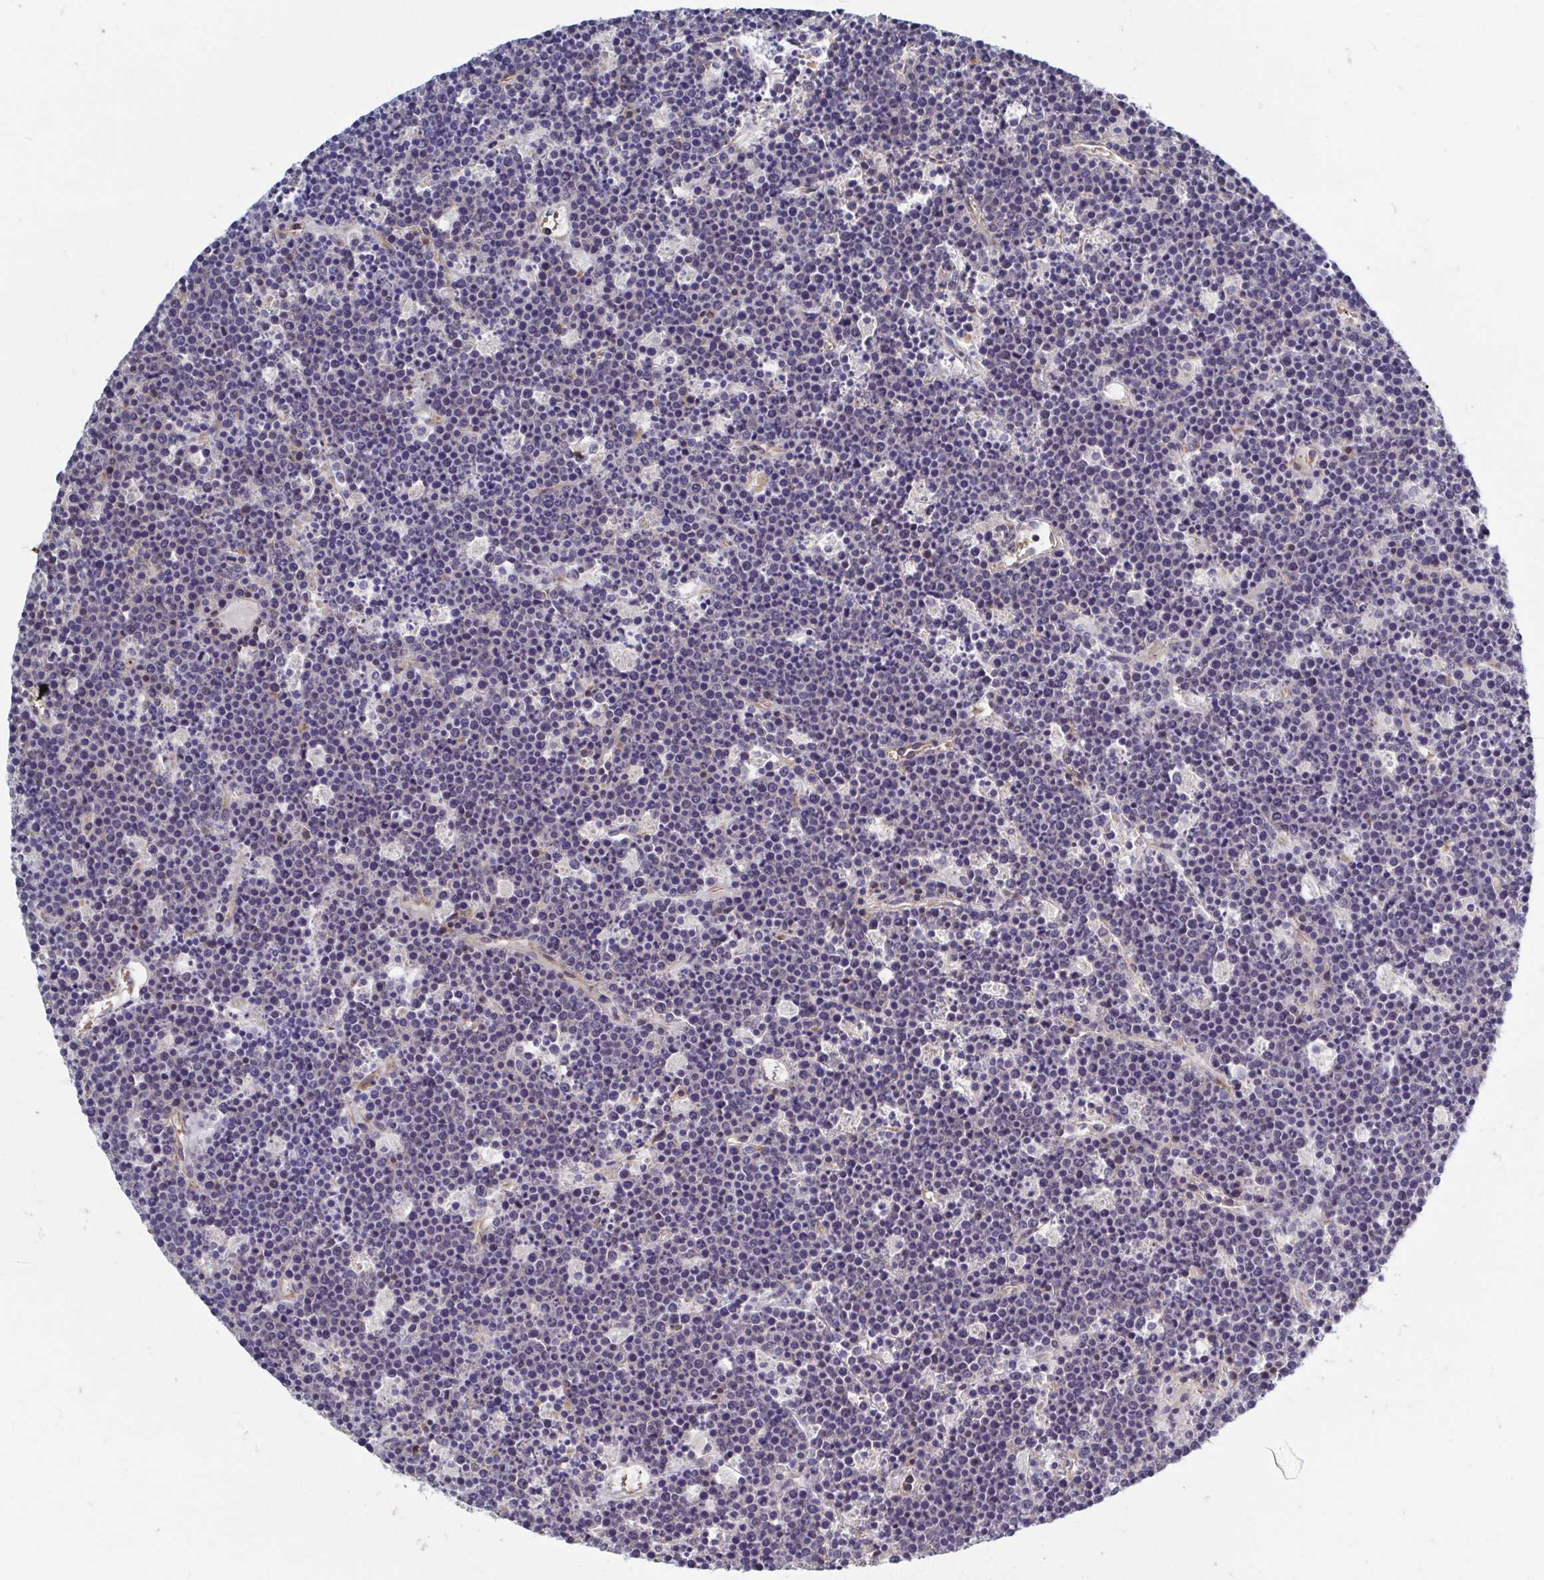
{"staining": {"intensity": "negative", "quantity": "none", "location": "none"}, "tissue": "lymphoma", "cell_type": "Tumor cells", "image_type": "cancer", "snomed": [{"axis": "morphology", "description": "Malignant lymphoma, non-Hodgkin's type, High grade"}, {"axis": "topography", "description": "Ovary"}], "caption": "Histopathology image shows no significant protein expression in tumor cells of lymphoma.", "gene": "LRRC38", "patient": {"sex": "female", "age": 56}}